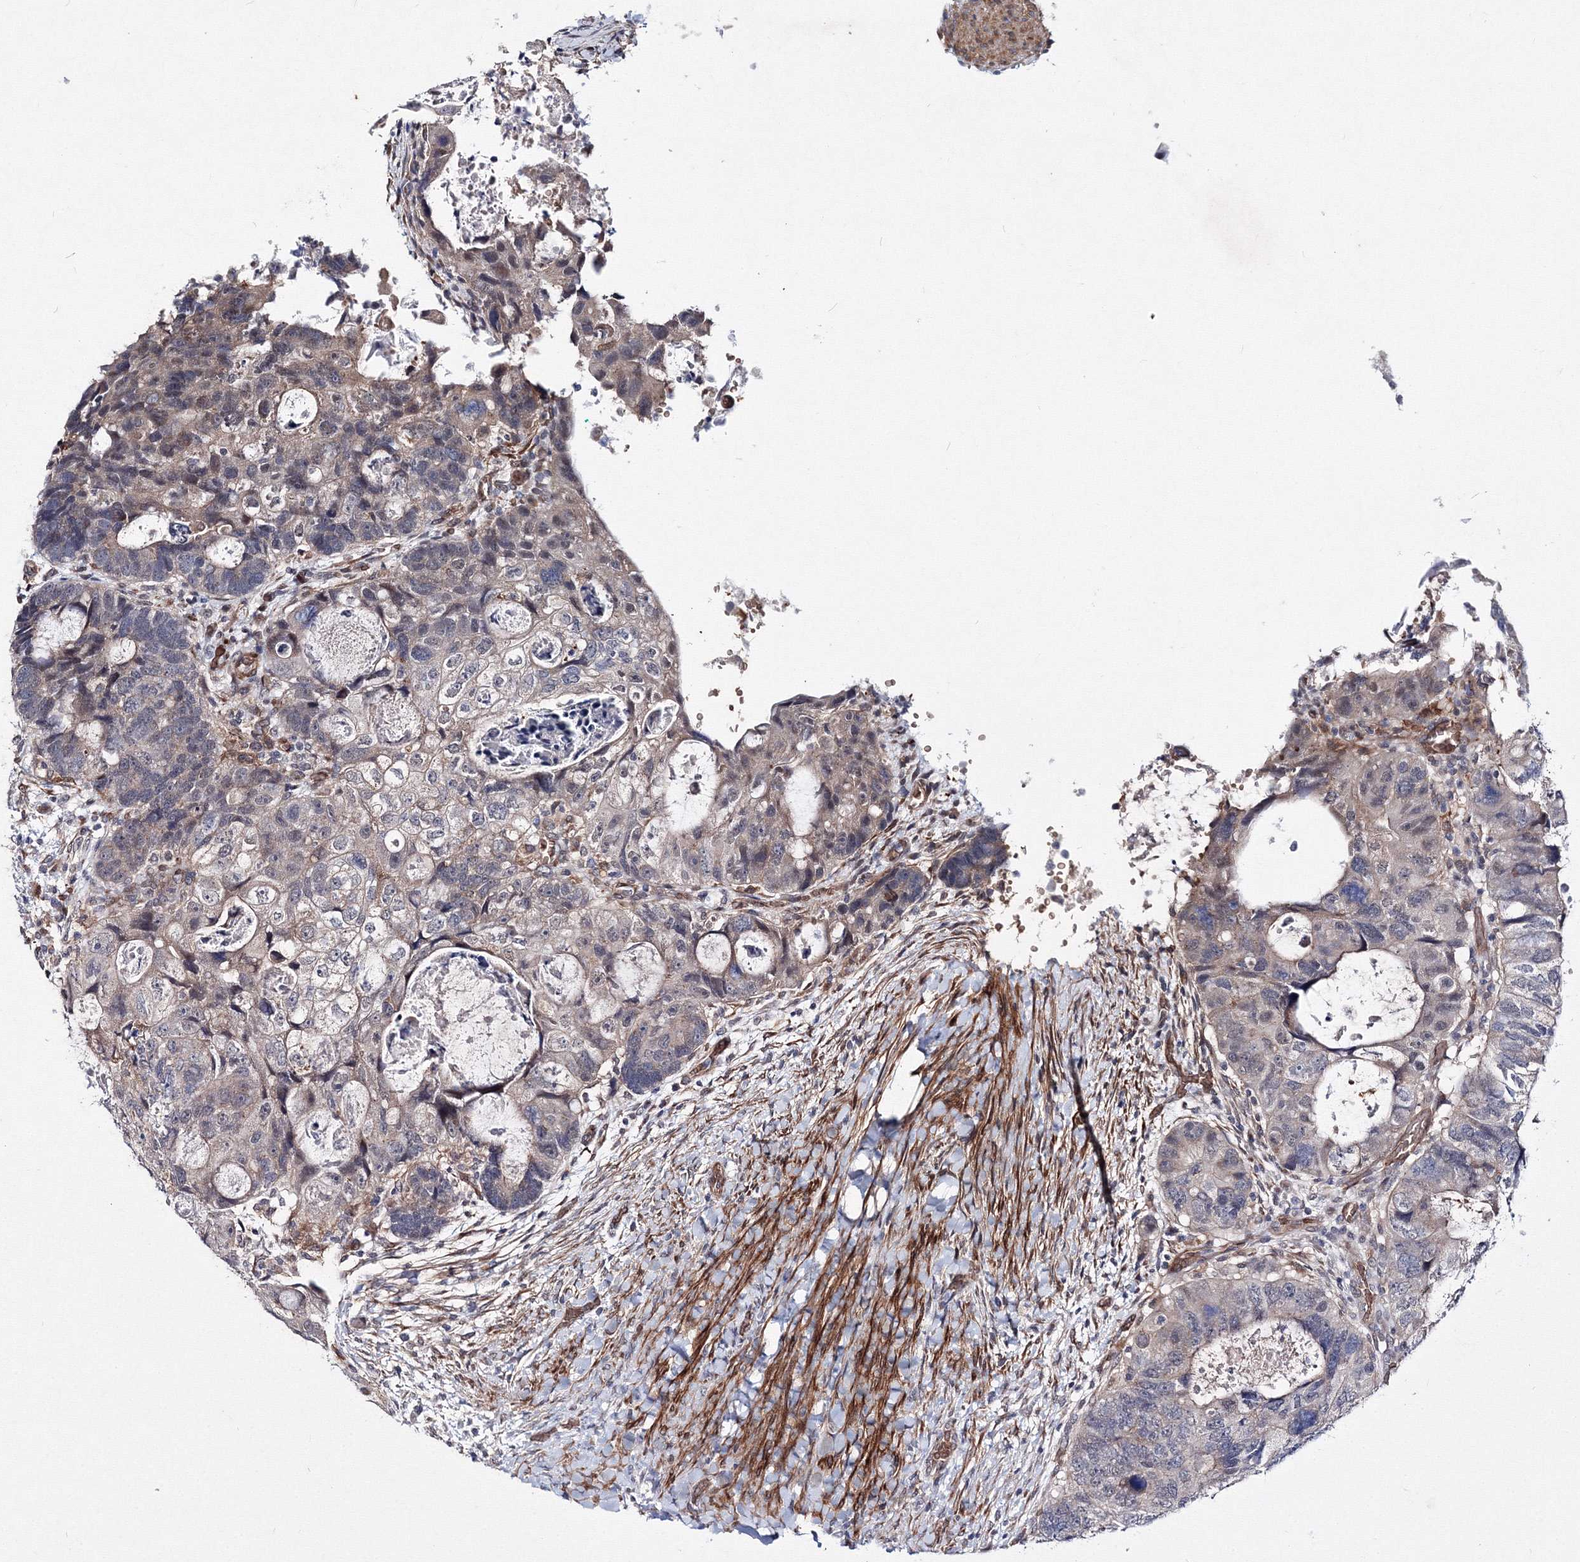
{"staining": {"intensity": "weak", "quantity": "<25%", "location": "cytoplasmic/membranous"}, "tissue": "colorectal cancer", "cell_type": "Tumor cells", "image_type": "cancer", "snomed": [{"axis": "morphology", "description": "Adenocarcinoma, NOS"}, {"axis": "topography", "description": "Rectum"}], "caption": "Immunohistochemical staining of human colorectal adenocarcinoma displays no significant expression in tumor cells.", "gene": "C11orf52", "patient": {"sex": "male", "age": 59}}